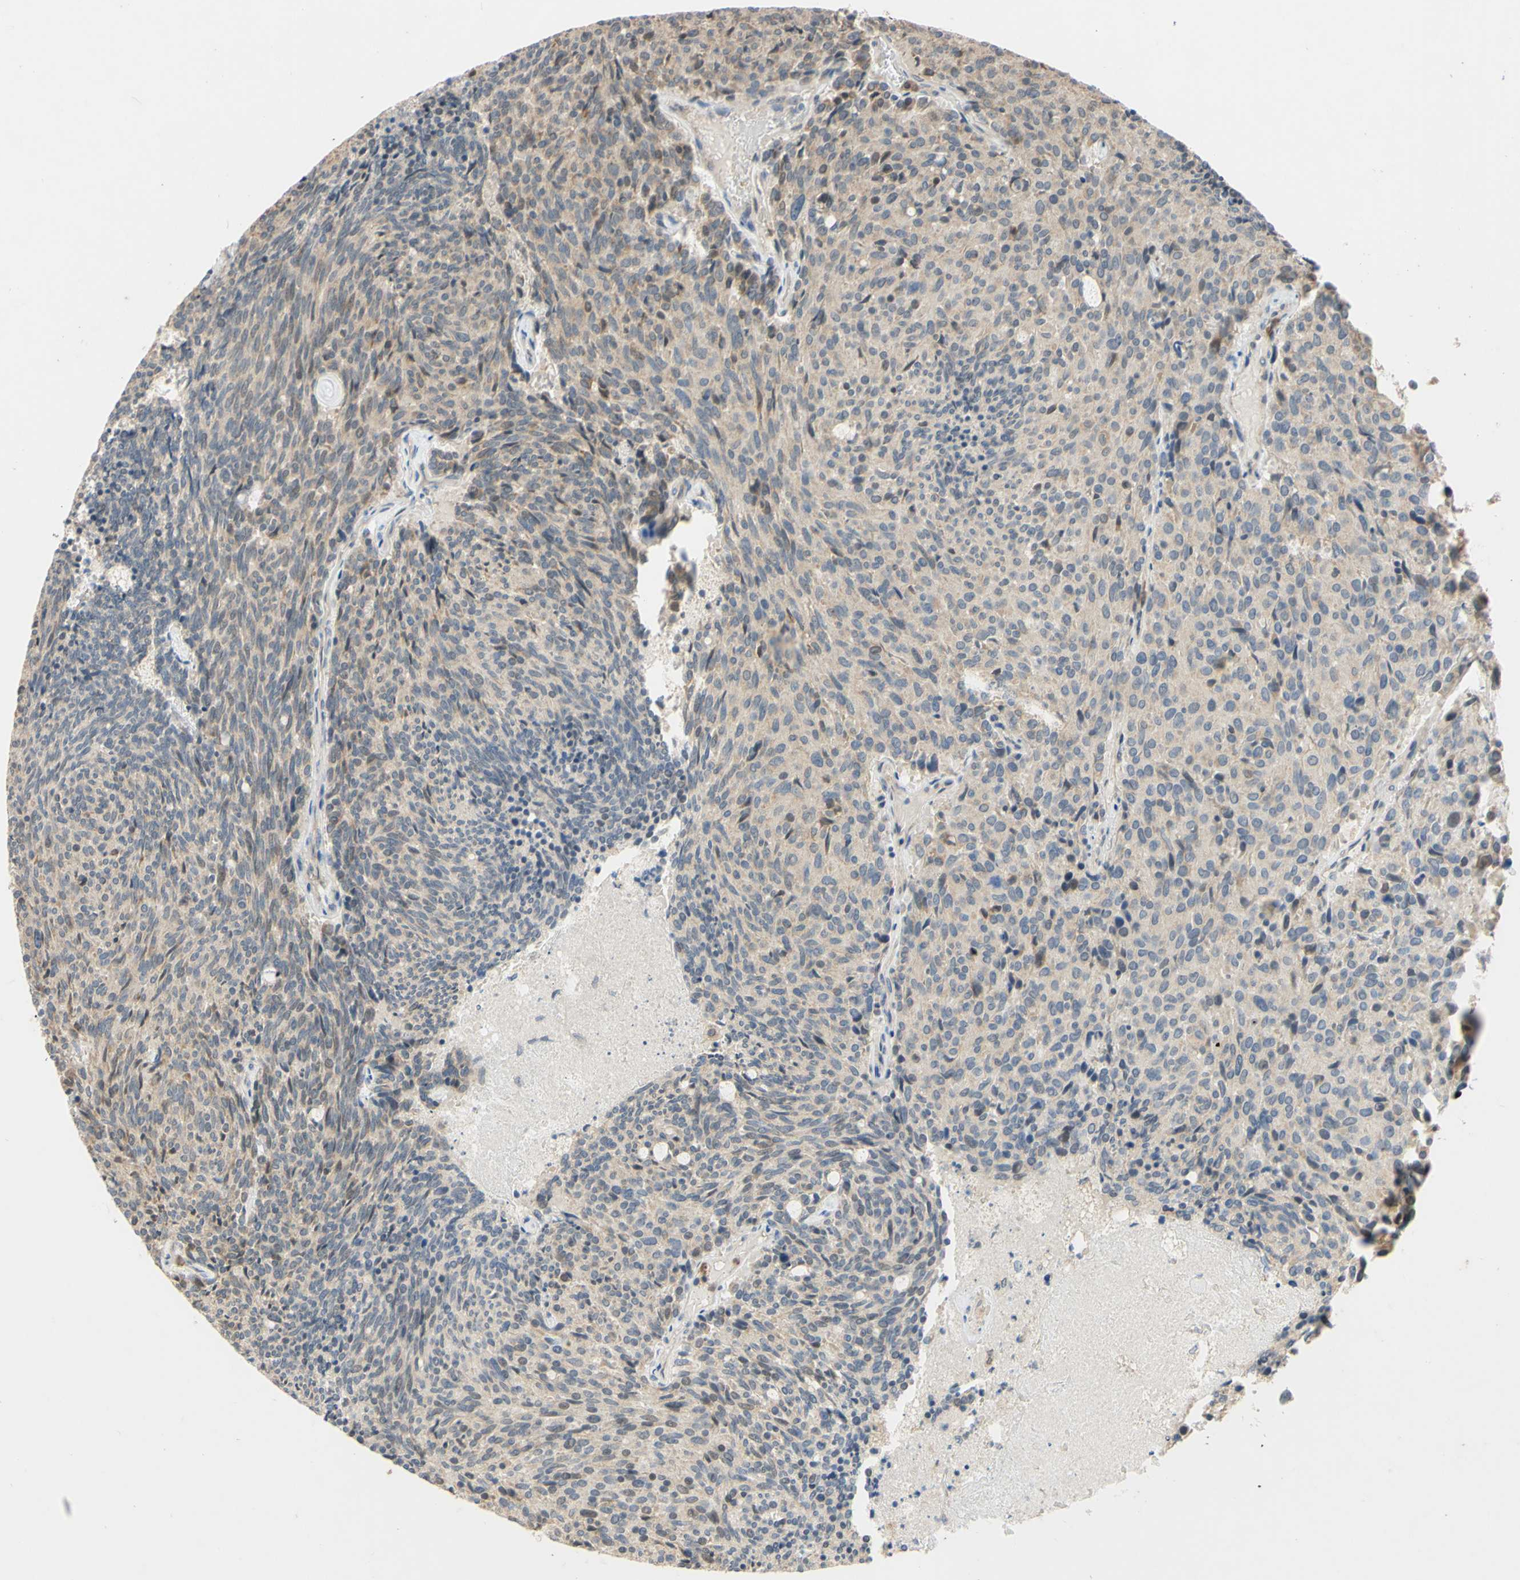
{"staining": {"intensity": "weak", "quantity": ">75%", "location": "cytoplasmic/membranous"}, "tissue": "carcinoid", "cell_type": "Tumor cells", "image_type": "cancer", "snomed": [{"axis": "morphology", "description": "Carcinoid, malignant, NOS"}, {"axis": "topography", "description": "Pancreas"}], "caption": "High-power microscopy captured an IHC image of carcinoid, revealing weak cytoplasmic/membranous staining in approximately >75% of tumor cells. The protein of interest is stained brown, and the nuclei are stained in blue (DAB IHC with brightfield microscopy, high magnification).", "gene": "GATA1", "patient": {"sex": "female", "age": 54}}